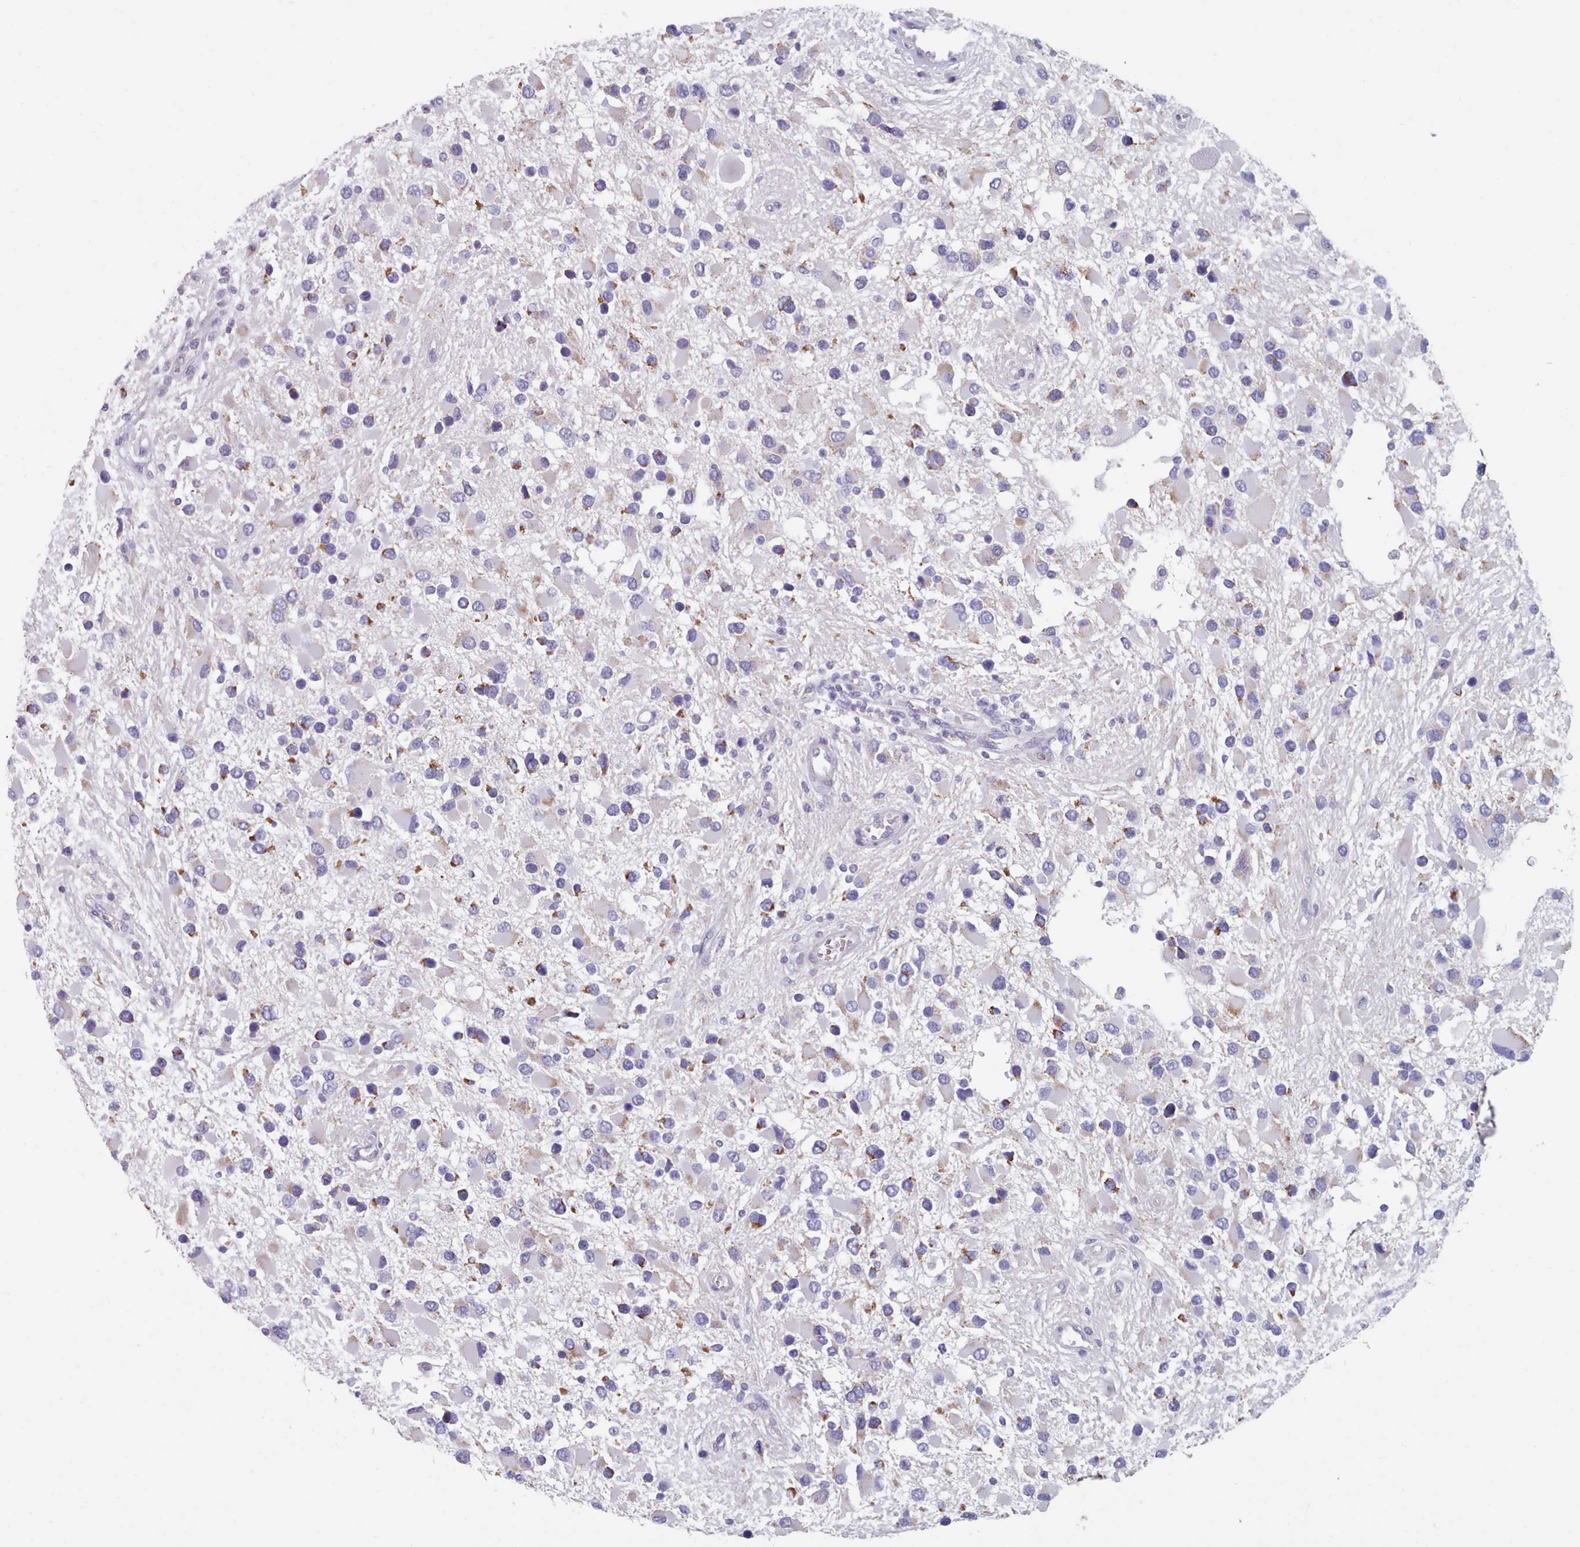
{"staining": {"intensity": "moderate", "quantity": "<25%", "location": "cytoplasmic/membranous"}, "tissue": "glioma", "cell_type": "Tumor cells", "image_type": "cancer", "snomed": [{"axis": "morphology", "description": "Glioma, malignant, High grade"}, {"axis": "topography", "description": "Brain"}], "caption": "This is a photomicrograph of IHC staining of malignant glioma (high-grade), which shows moderate staining in the cytoplasmic/membranous of tumor cells.", "gene": "HAO1", "patient": {"sex": "male", "age": 53}}